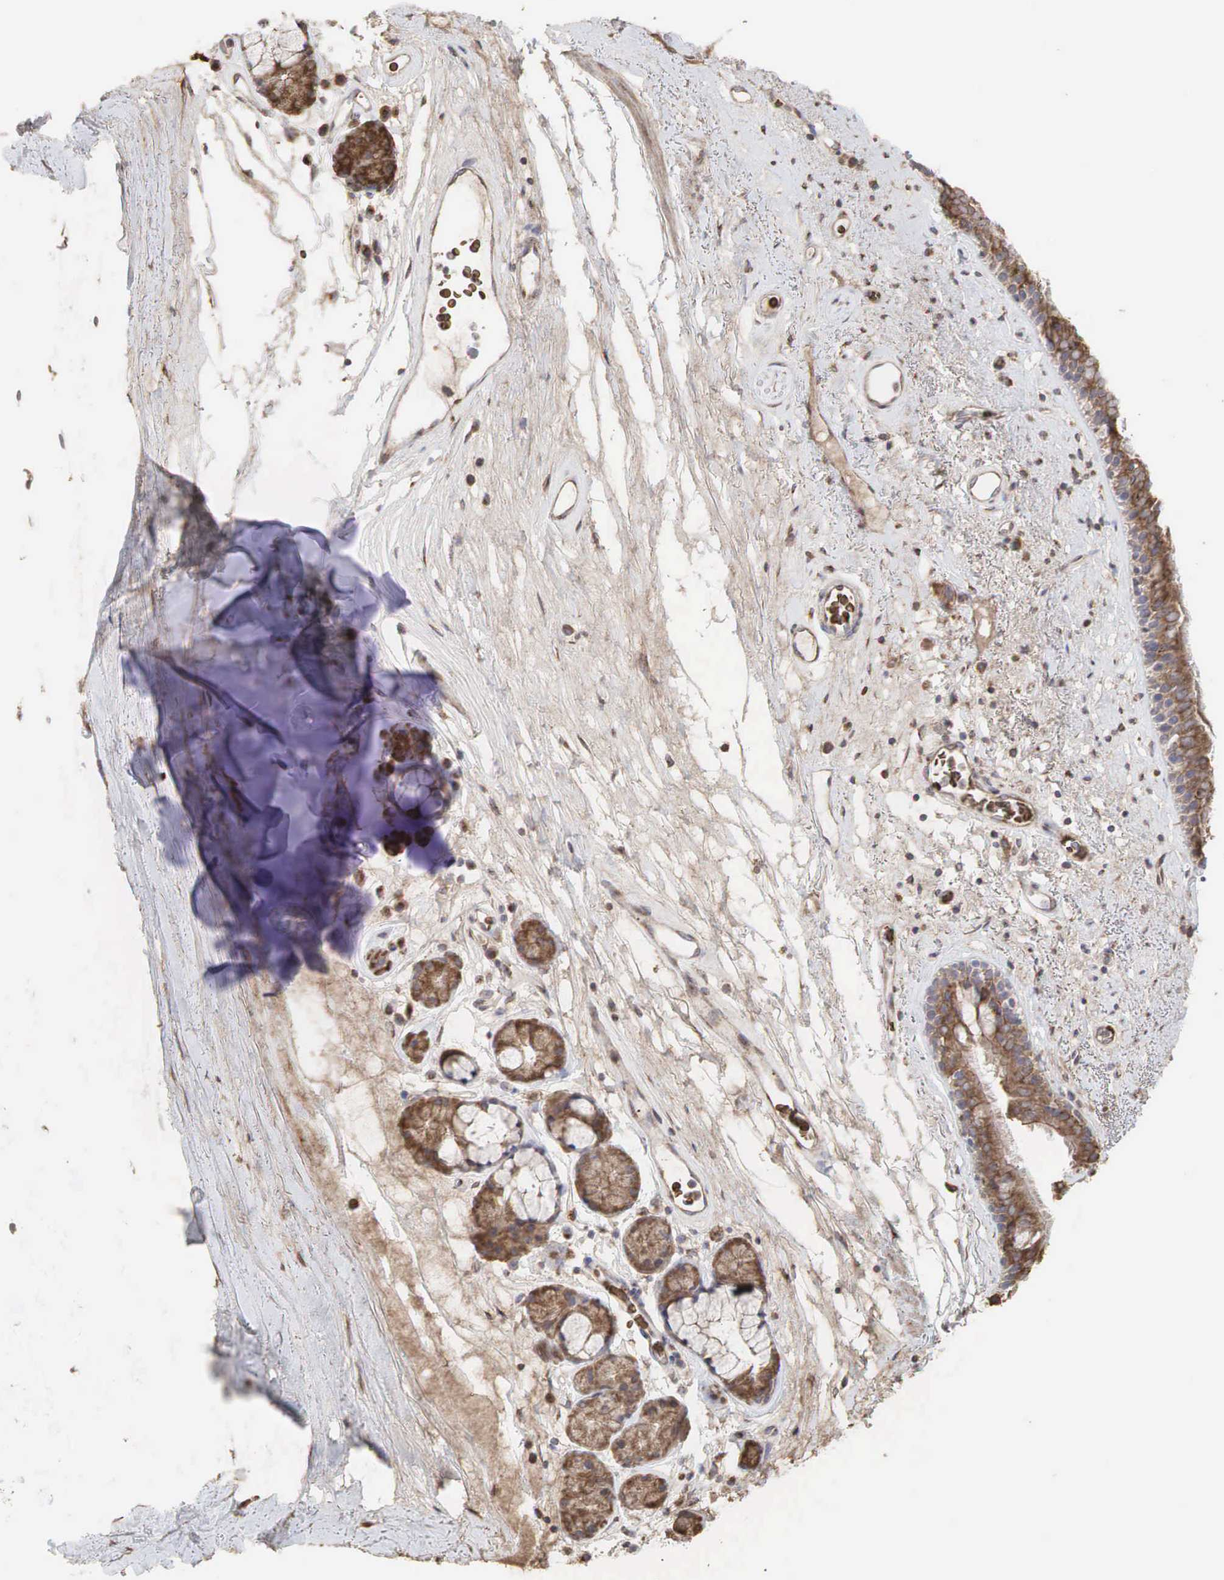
{"staining": {"intensity": "moderate", "quantity": ">75%", "location": "cytoplasmic/membranous"}, "tissue": "bronchus", "cell_type": "Respiratory epithelial cells", "image_type": "normal", "snomed": [{"axis": "morphology", "description": "Normal tissue, NOS"}, {"axis": "topography", "description": "Cartilage tissue"}], "caption": "Immunohistochemical staining of unremarkable human bronchus reveals medium levels of moderate cytoplasmic/membranous expression in about >75% of respiratory epithelial cells. Using DAB (brown) and hematoxylin (blue) stains, captured at high magnification using brightfield microscopy.", "gene": "PABPC5", "patient": {"sex": "female", "age": 63}}